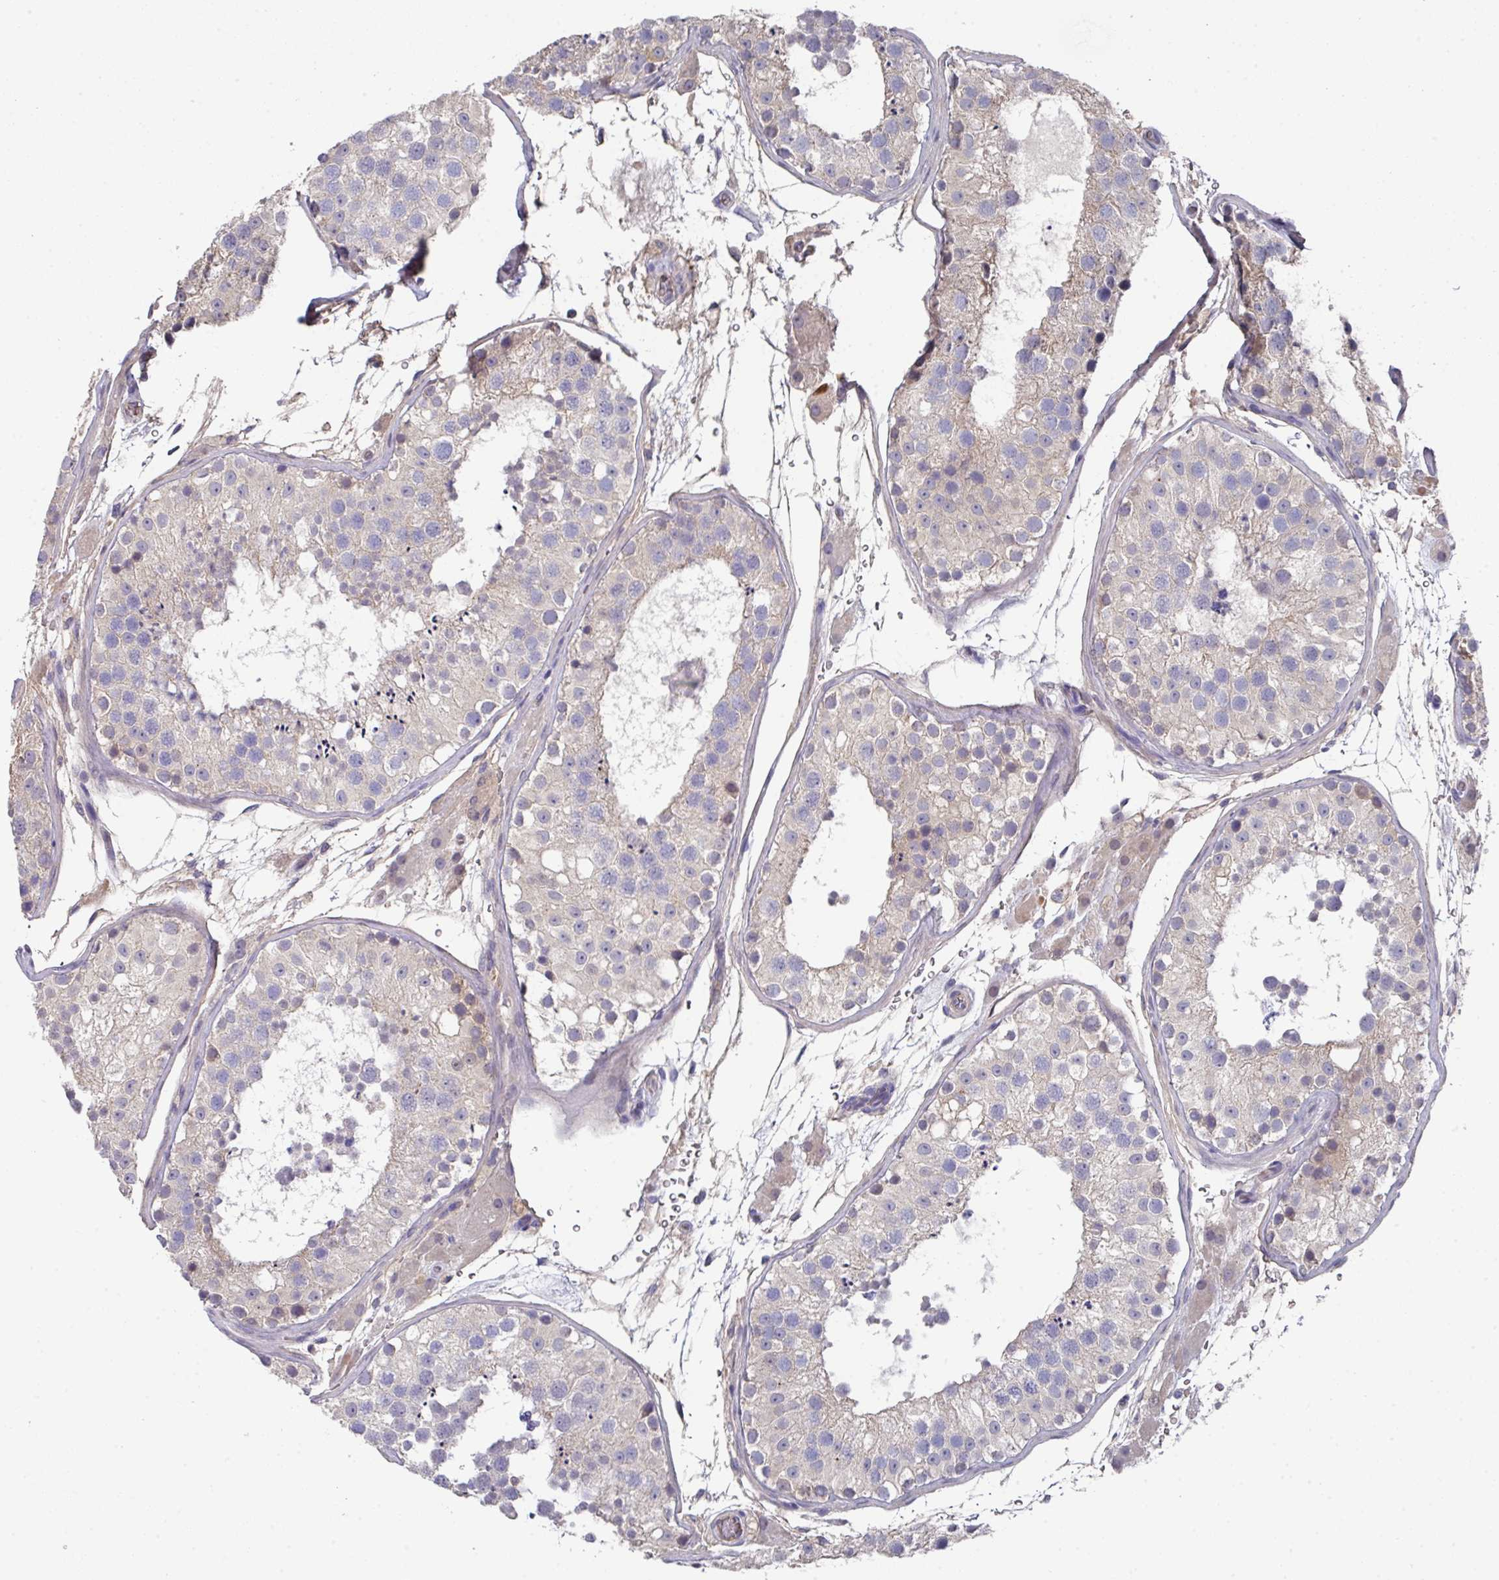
{"staining": {"intensity": "weak", "quantity": "<25%", "location": "cytoplasmic/membranous"}, "tissue": "testis", "cell_type": "Cells in seminiferous ducts", "image_type": "normal", "snomed": [{"axis": "morphology", "description": "Normal tissue, NOS"}, {"axis": "topography", "description": "Testis"}], "caption": "Immunohistochemistry photomicrograph of benign testis: human testis stained with DAB demonstrates no significant protein expression in cells in seminiferous ducts.", "gene": "PRR5", "patient": {"sex": "male", "age": 26}}